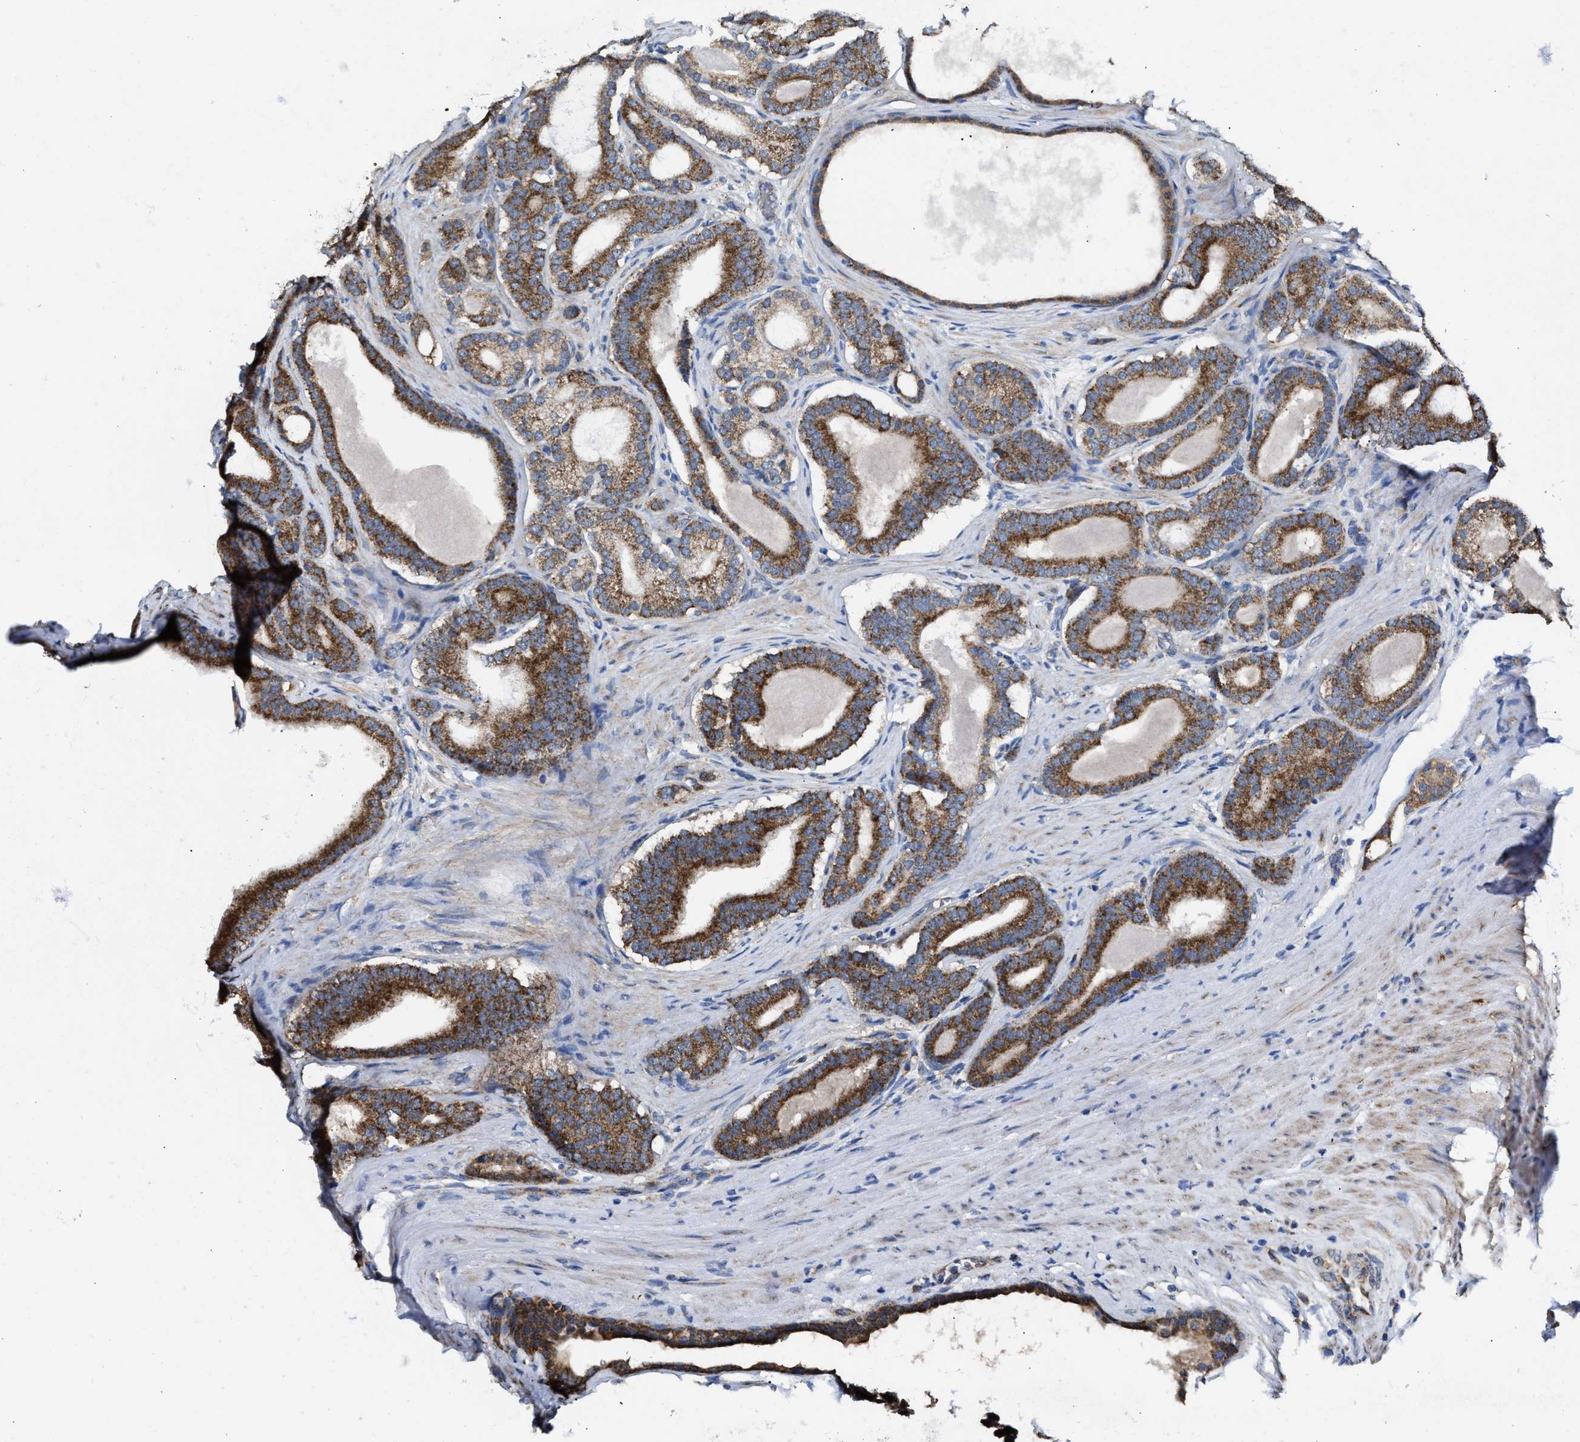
{"staining": {"intensity": "strong", "quantity": ">75%", "location": "cytoplasmic/membranous"}, "tissue": "prostate cancer", "cell_type": "Tumor cells", "image_type": "cancer", "snomed": [{"axis": "morphology", "description": "Adenocarcinoma, High grade"}, {"axis": "topography", "description": "Prostate"}], "caption": "Strong cytoplasmic/membranous protein positivity is appreciated in about >75% of tumor cells in adenocarcinoma (high-grade) (prostate).", "gene": "MECR", "patient": {"sex": "male", "age": 60}}